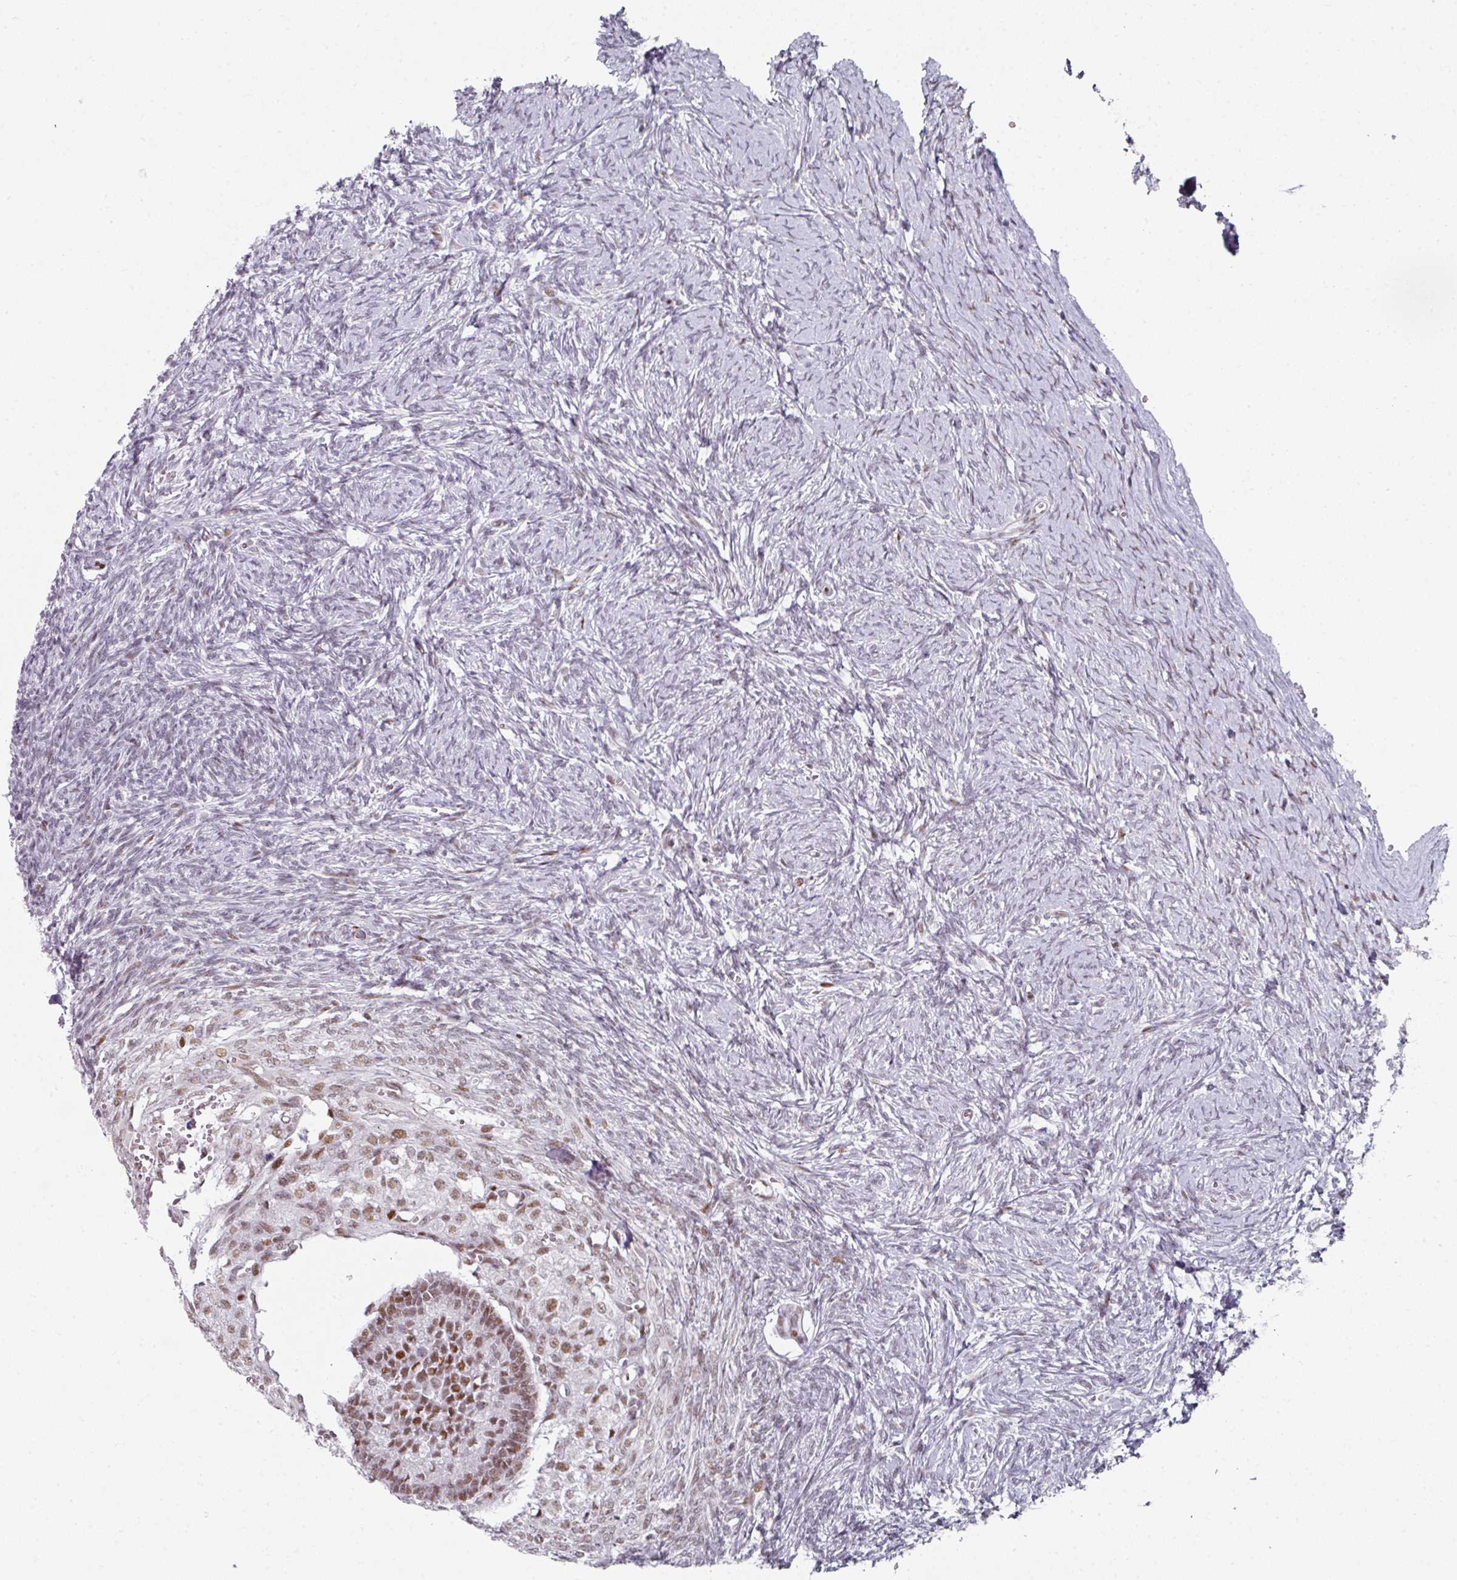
{"staining": {"intensity": "negative", "quantity": "none", "location": "none"}, "tissue": "ovary", "cell_type": "Ovarian stroma cells", "image_type": "normal", "snomed": [{"axis": "morphology", "description": "Normal tissue, NOS"}, {"axis": "topography", "description": "Ovary"}], "caption": "Immunohistochemical staining of normal ovary shows no significant expression in ovarian stroma cells. (DAB immunohistochemistry (IHC) visualized using brightfield microscopy, high magnification).", "gene": "SF3B5", "patient": {"sex": "female", "age": 39}}